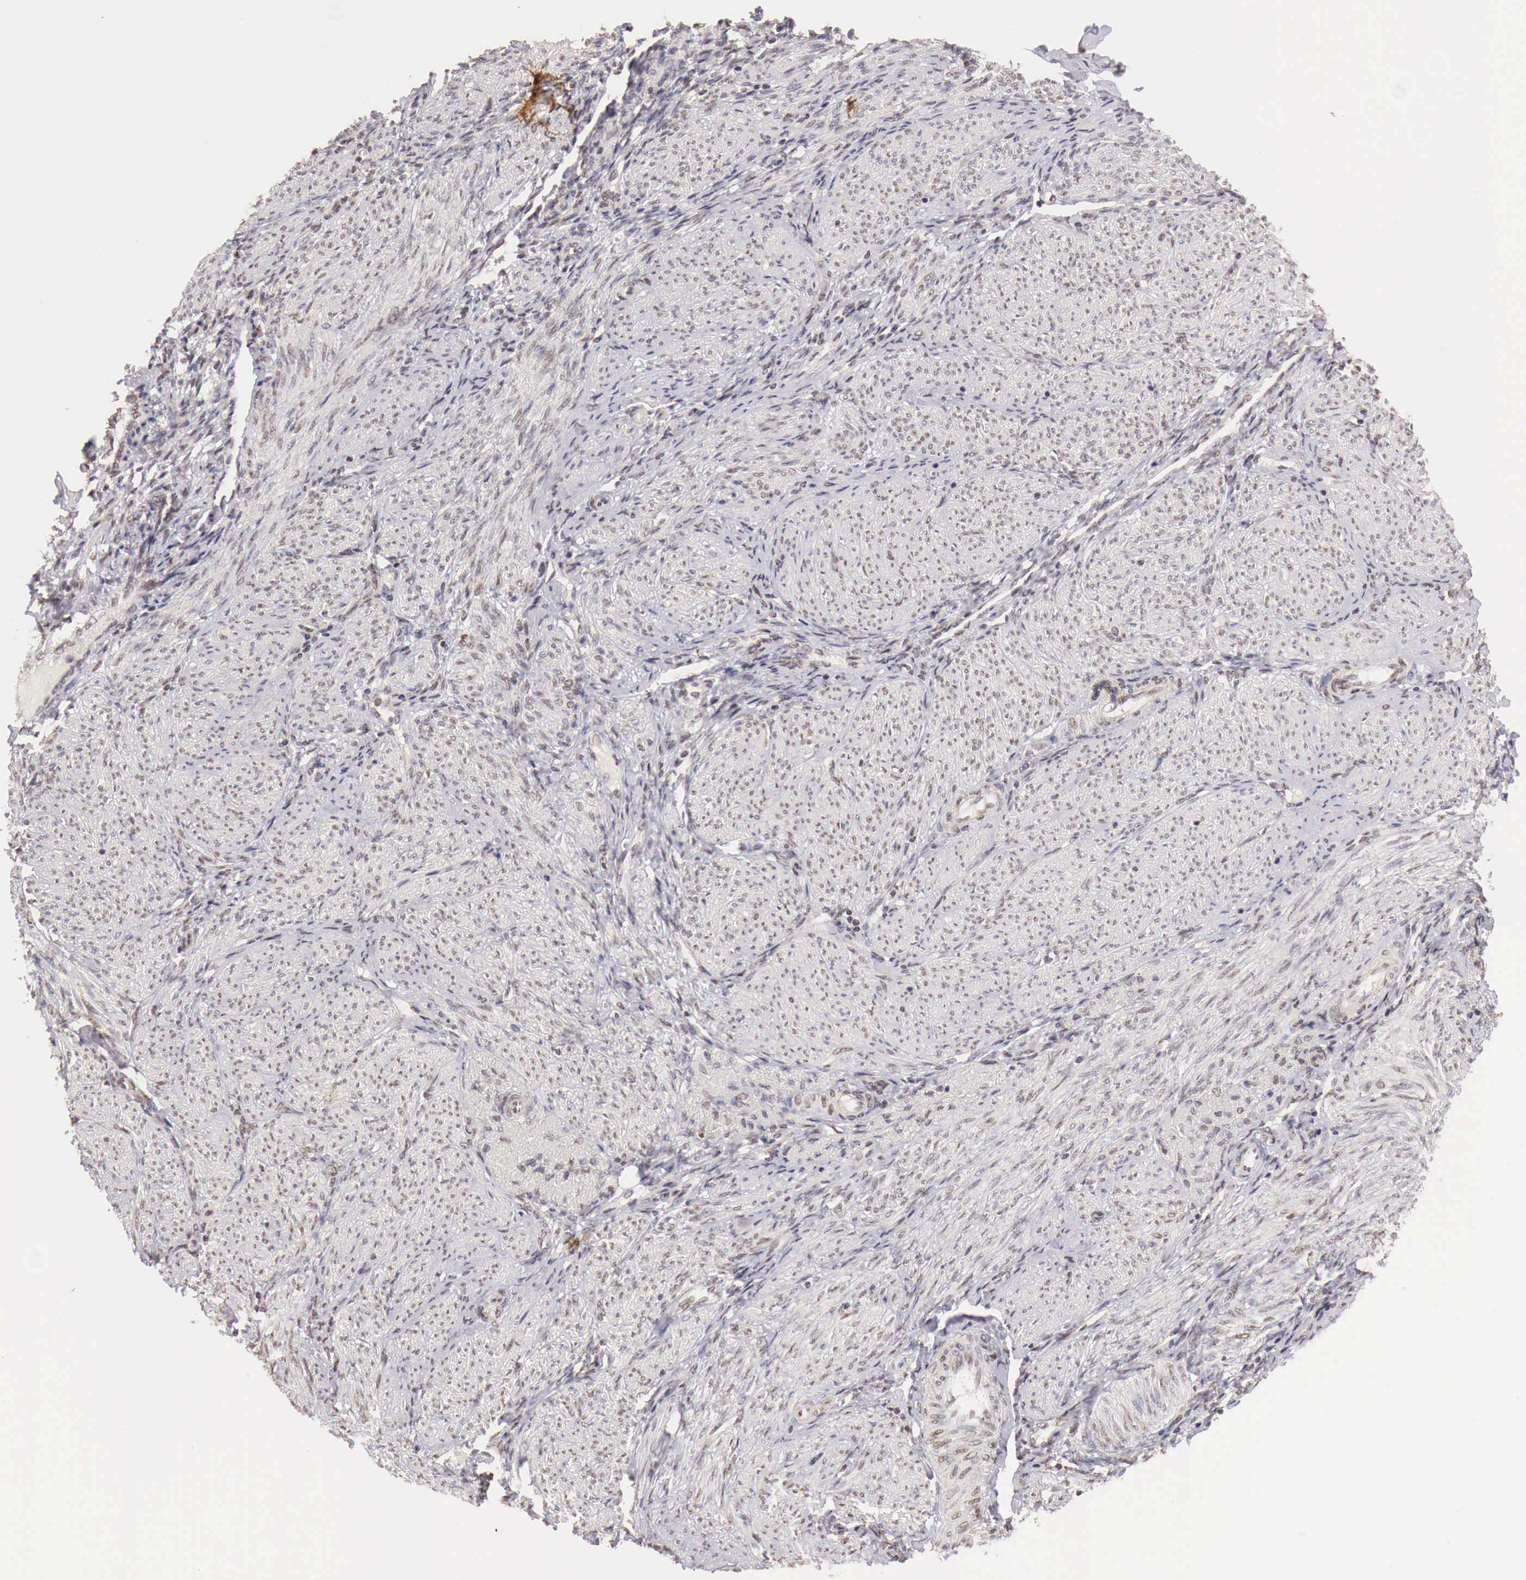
{"staining": {"intensity": "weak", "quantity": "25%-75%", "location": "nuclear"}, "tissue": "endometrium", "cell_type": "Cells in endometrial stroma", "image_type": "normal", "snomed": [{"axis": "morphology", "description": "Normal tissue, NOS"}, {"axis": "topography", "description": "Endometrium"}], "caption": "Human endometrium stained with a protein marker reveals weak staining in cells in endometrial stroma.", "gene": "GPKOW", "patient": {"sex": "female", "age": 36}}